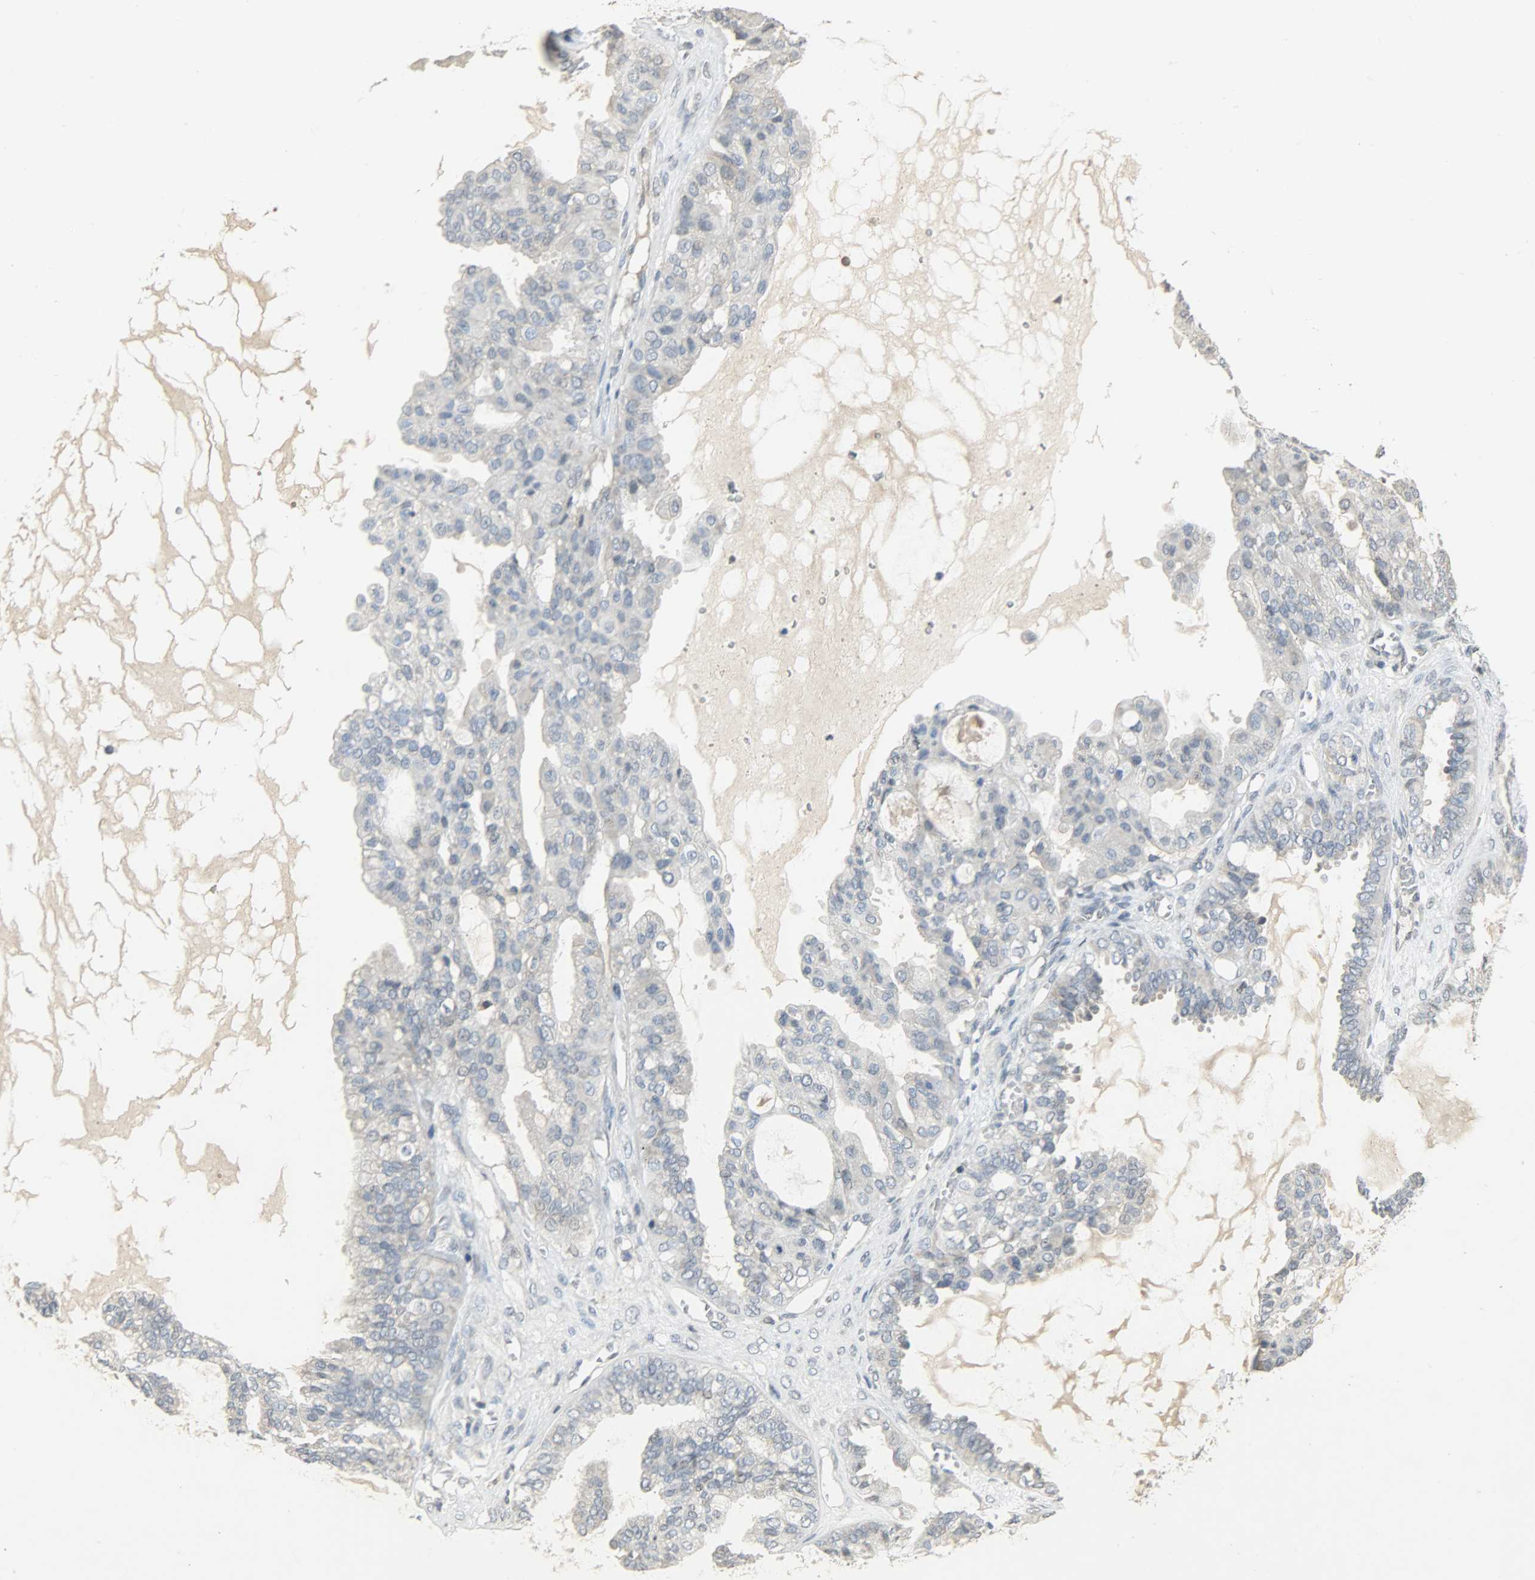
{"staining": {"intensity": "negative", "quantity": "none", "location": "none"}, "tissue": "ovarian cancer", "cell_type": "Tumor cells", "image_type": "cancer", "snomed": [{"axis": "morphology", "description": "Carcinoma, NOS"}, {"axis": "morphology", "description": "Carcinoma, endometroid"}, {"axis": "topography", "description": "Ovary"}], "caption": "The histopathology image reveals no staining of tumor cells in ovarian cancer.", "gene": "DNAJB6", "patient": {"sex": "female", "age": 50}}